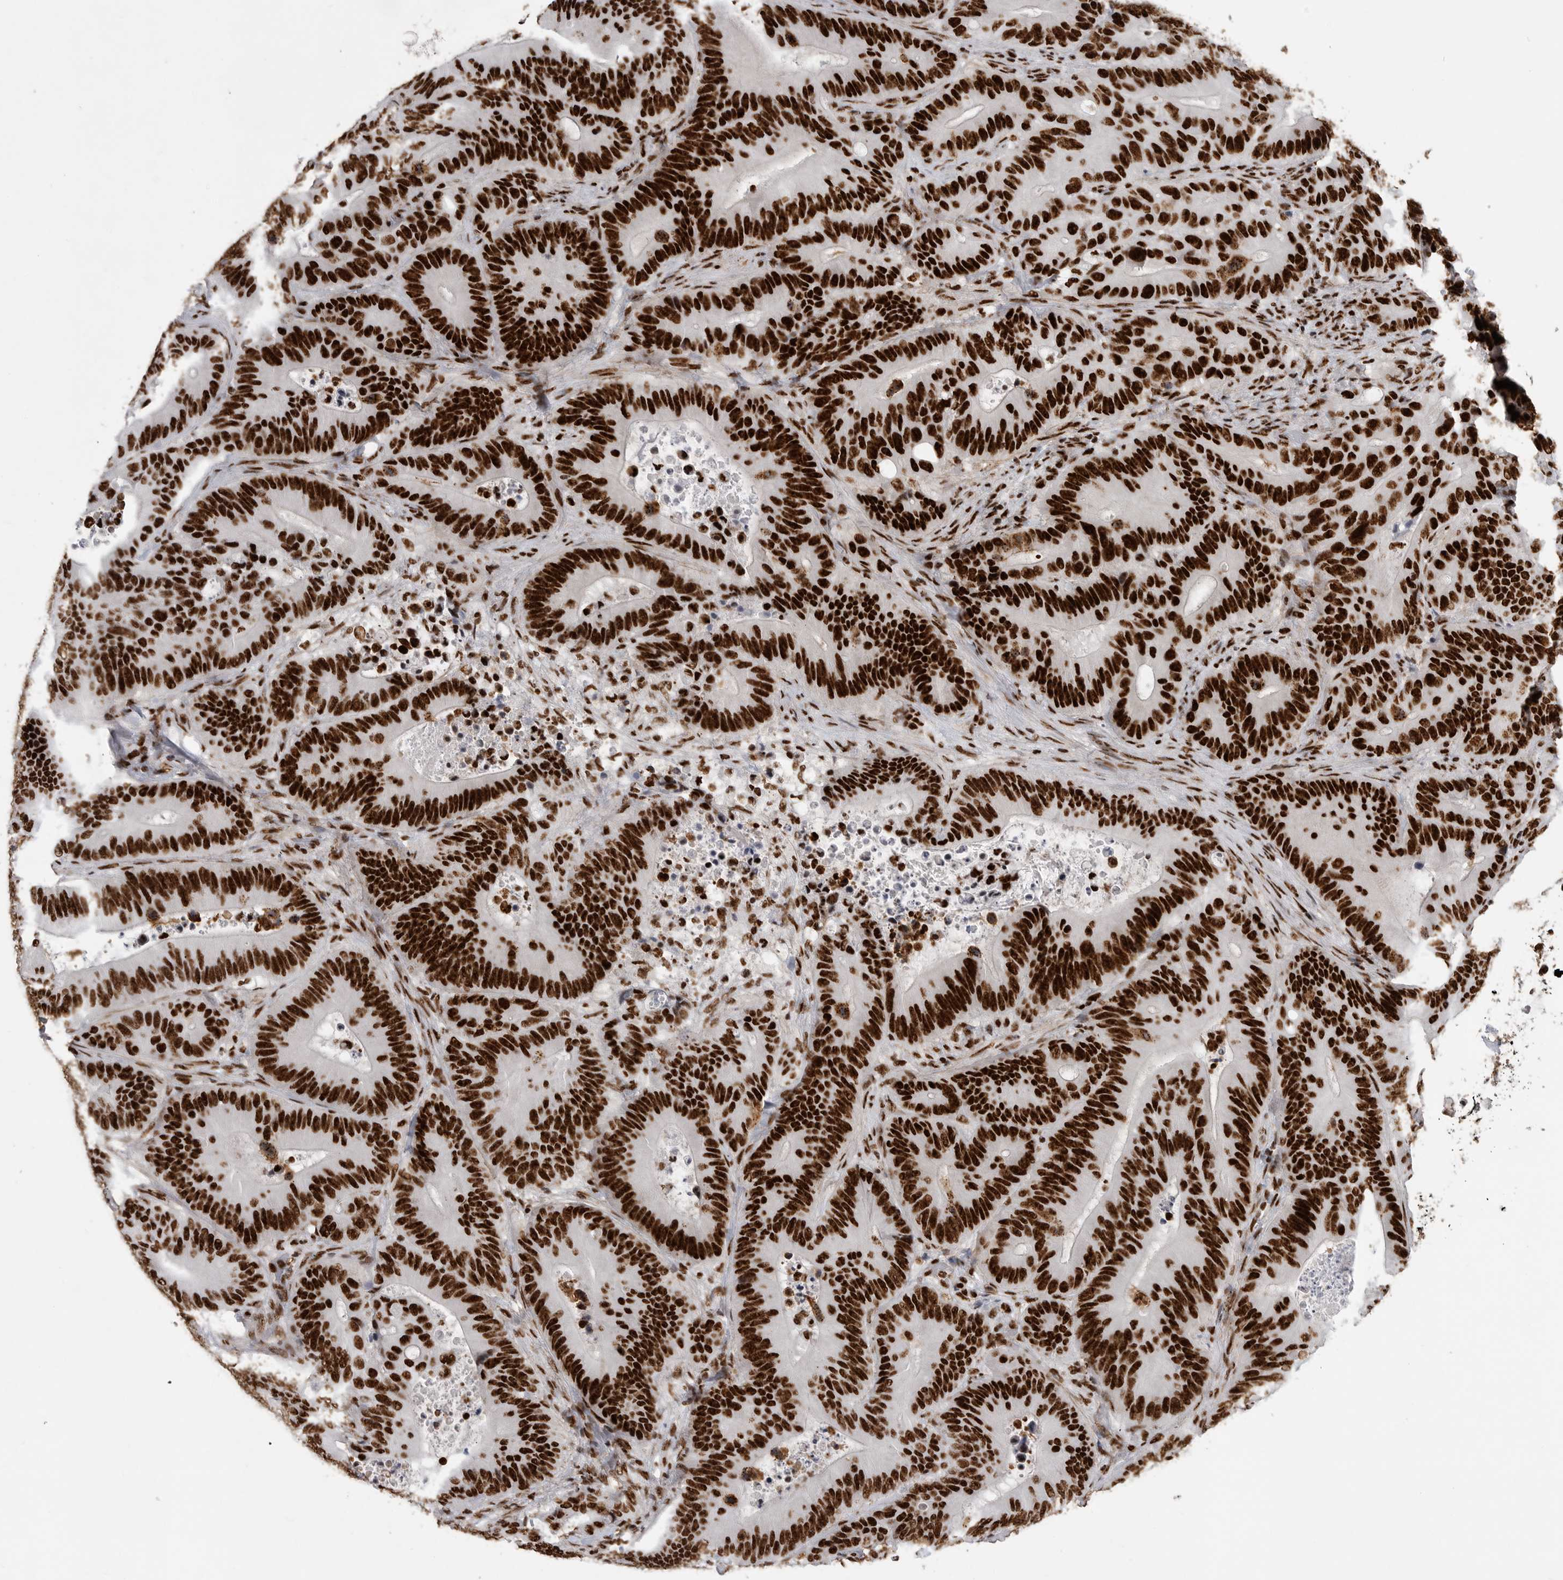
{"staining": {"intensity": "strong", "quantity": ">75%", "location": "nuclear"}, "tissue": "colorectal cancer", "cell_type": "Tumor cells", "image_type": "cancer", "snomed": [{"axis": "morphology", "description": "Adenocarcinoma, NOS"}, {"axis": "topography", "description": "Colon"}], "caption": "Protein expression analysis of human colorectal adenocarcinoma reveals strong nuclear staining in about >75% of tumor cells.", "gene": "BCLAF1", "patient": {"sex": "male", "age": 83}}